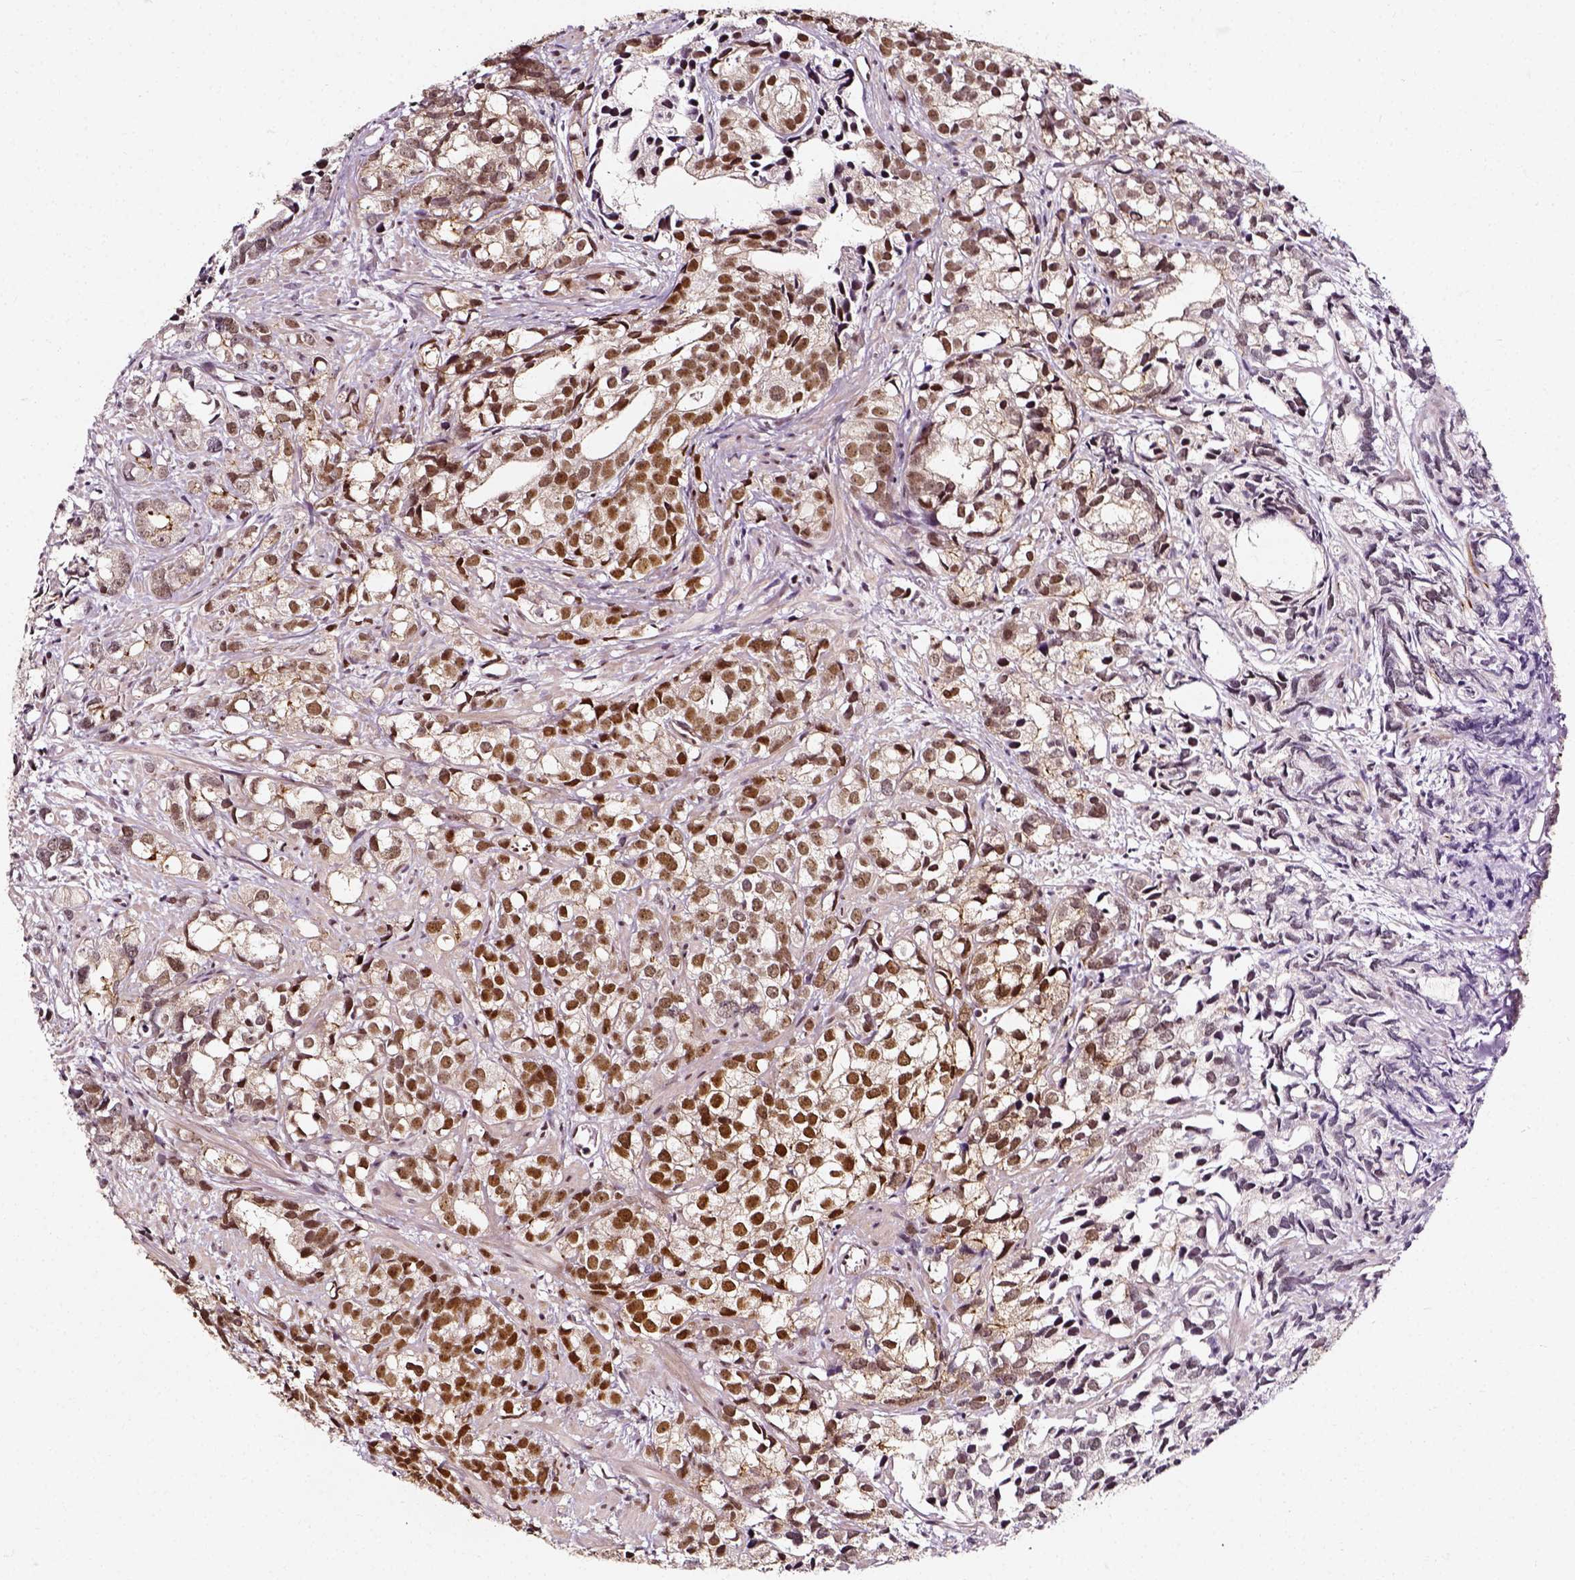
{"staining": {"intensity": "moderate", "quantity": ">75%", "location": "nuclear"}, "tissue": "prostate cancer", "cell_type": "Tumor cells", "image_type": "cancer", "snomed": [{"axis": "morphology", "description": "Adenocarcinoma, High grade"}, {"axis": "topography", "description": "Prostate"}], "caption": "An immunohistochemistry (IHC) micrograph of tumor tissue is shown. Protein staining in brown highlights moderate nuclear positivity in prostate cancer (adenocarcinoma (high-grade)) within tumor cells. (Brightfield microscopy of DAB IHC at high magnification).", "gene": "NACC1", "patient": {"sex": "male", "age": 79}}